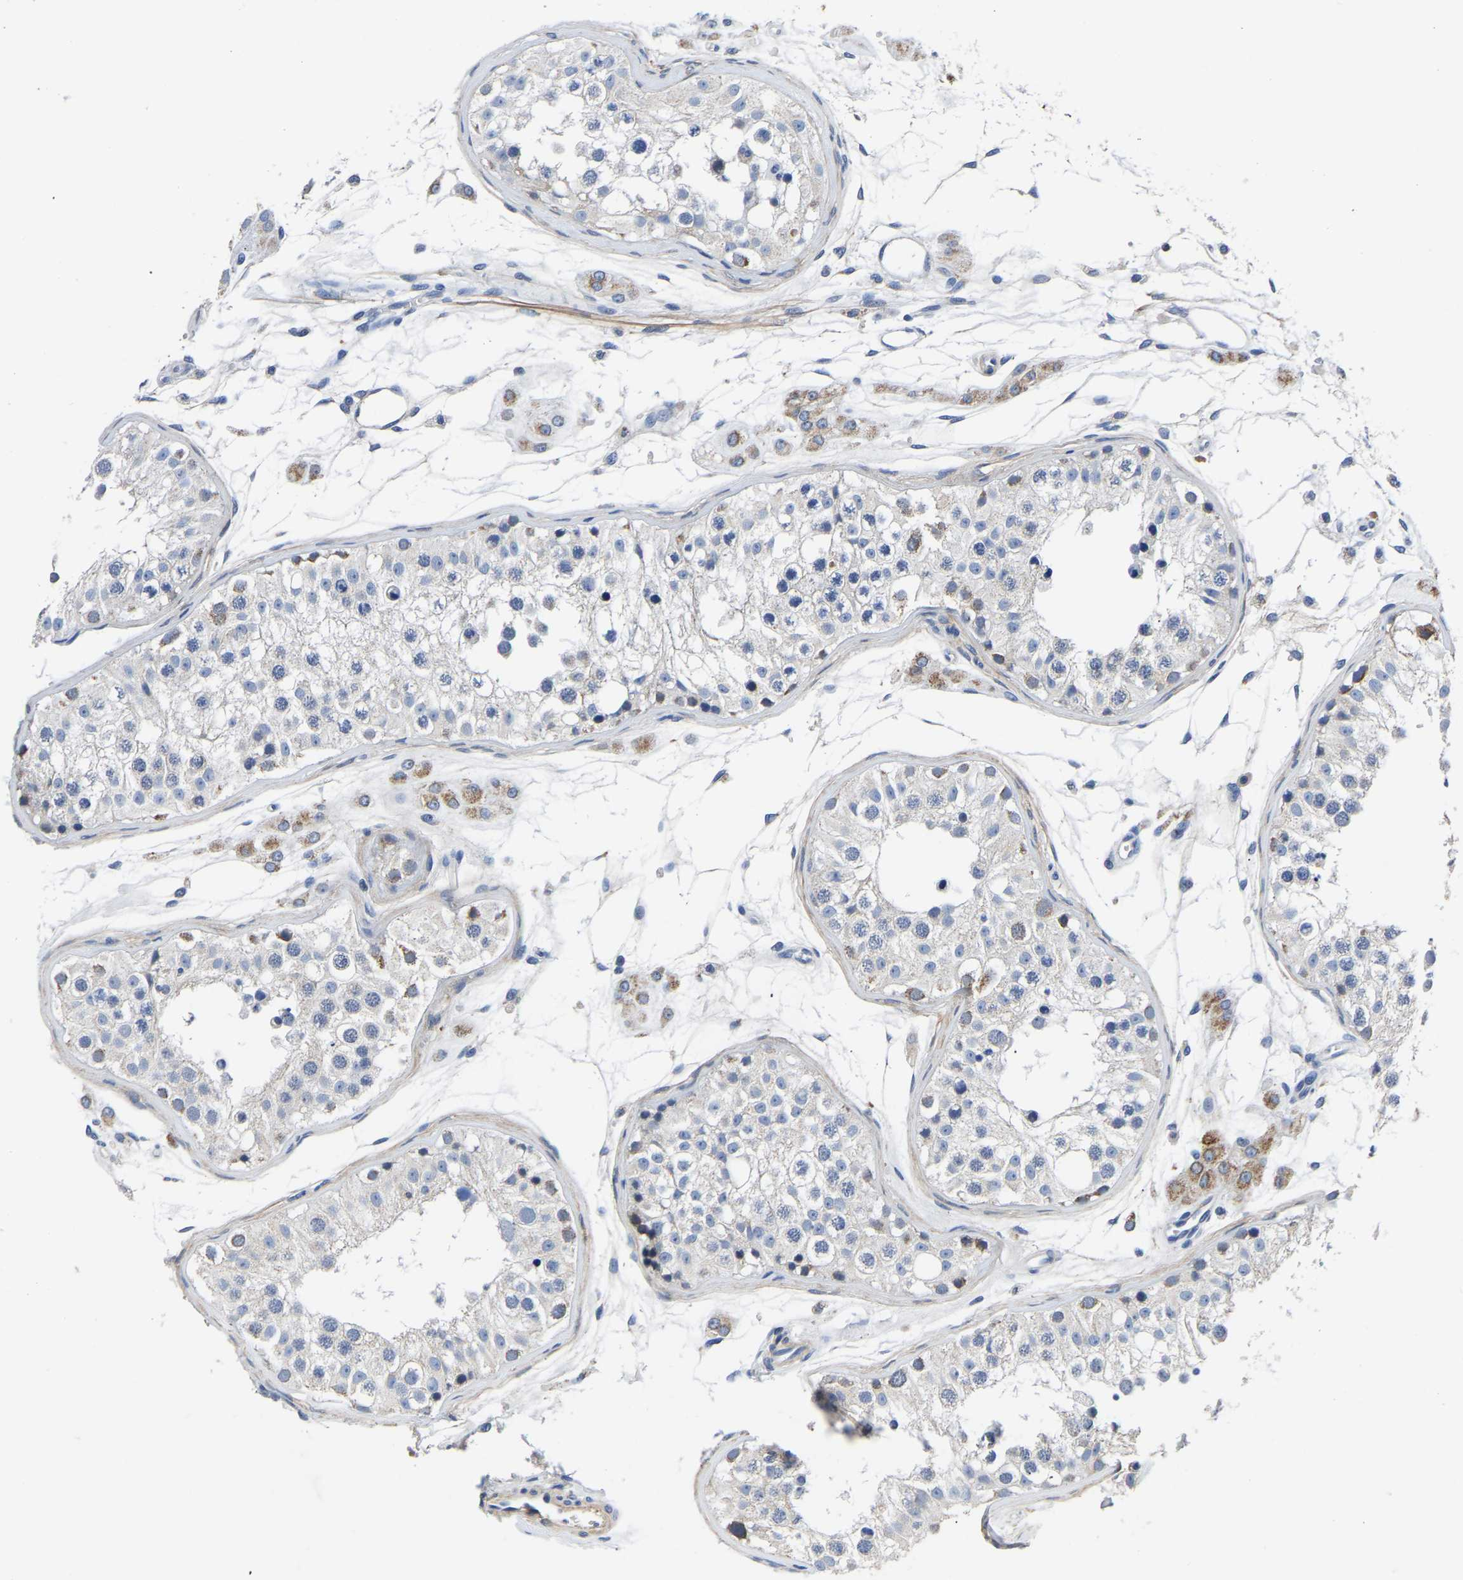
{"staining": {"intensity": "negative", "quantity": "none", "location": "none"}, "tissue": "testis", "cell_type": "Cells in seminiferous ducts", "image_type": "normal", "snomed": [{"axis": "morphology", "description": "Normal tissue, NOS"}, {"axis": "morphology", "description": "Adenocarcinoma, metastatic, NOS"}, {"axis": "topography", "description": "Testis"}], "caption": "Immunohistochemistry (IHC) histopathology image of benign testis: human testis stained with DAB reveals no significant protein staining in cells in seminiferous ducts.", "gene": "FGD5", "patient": {"sex": "male", "age": 26}}